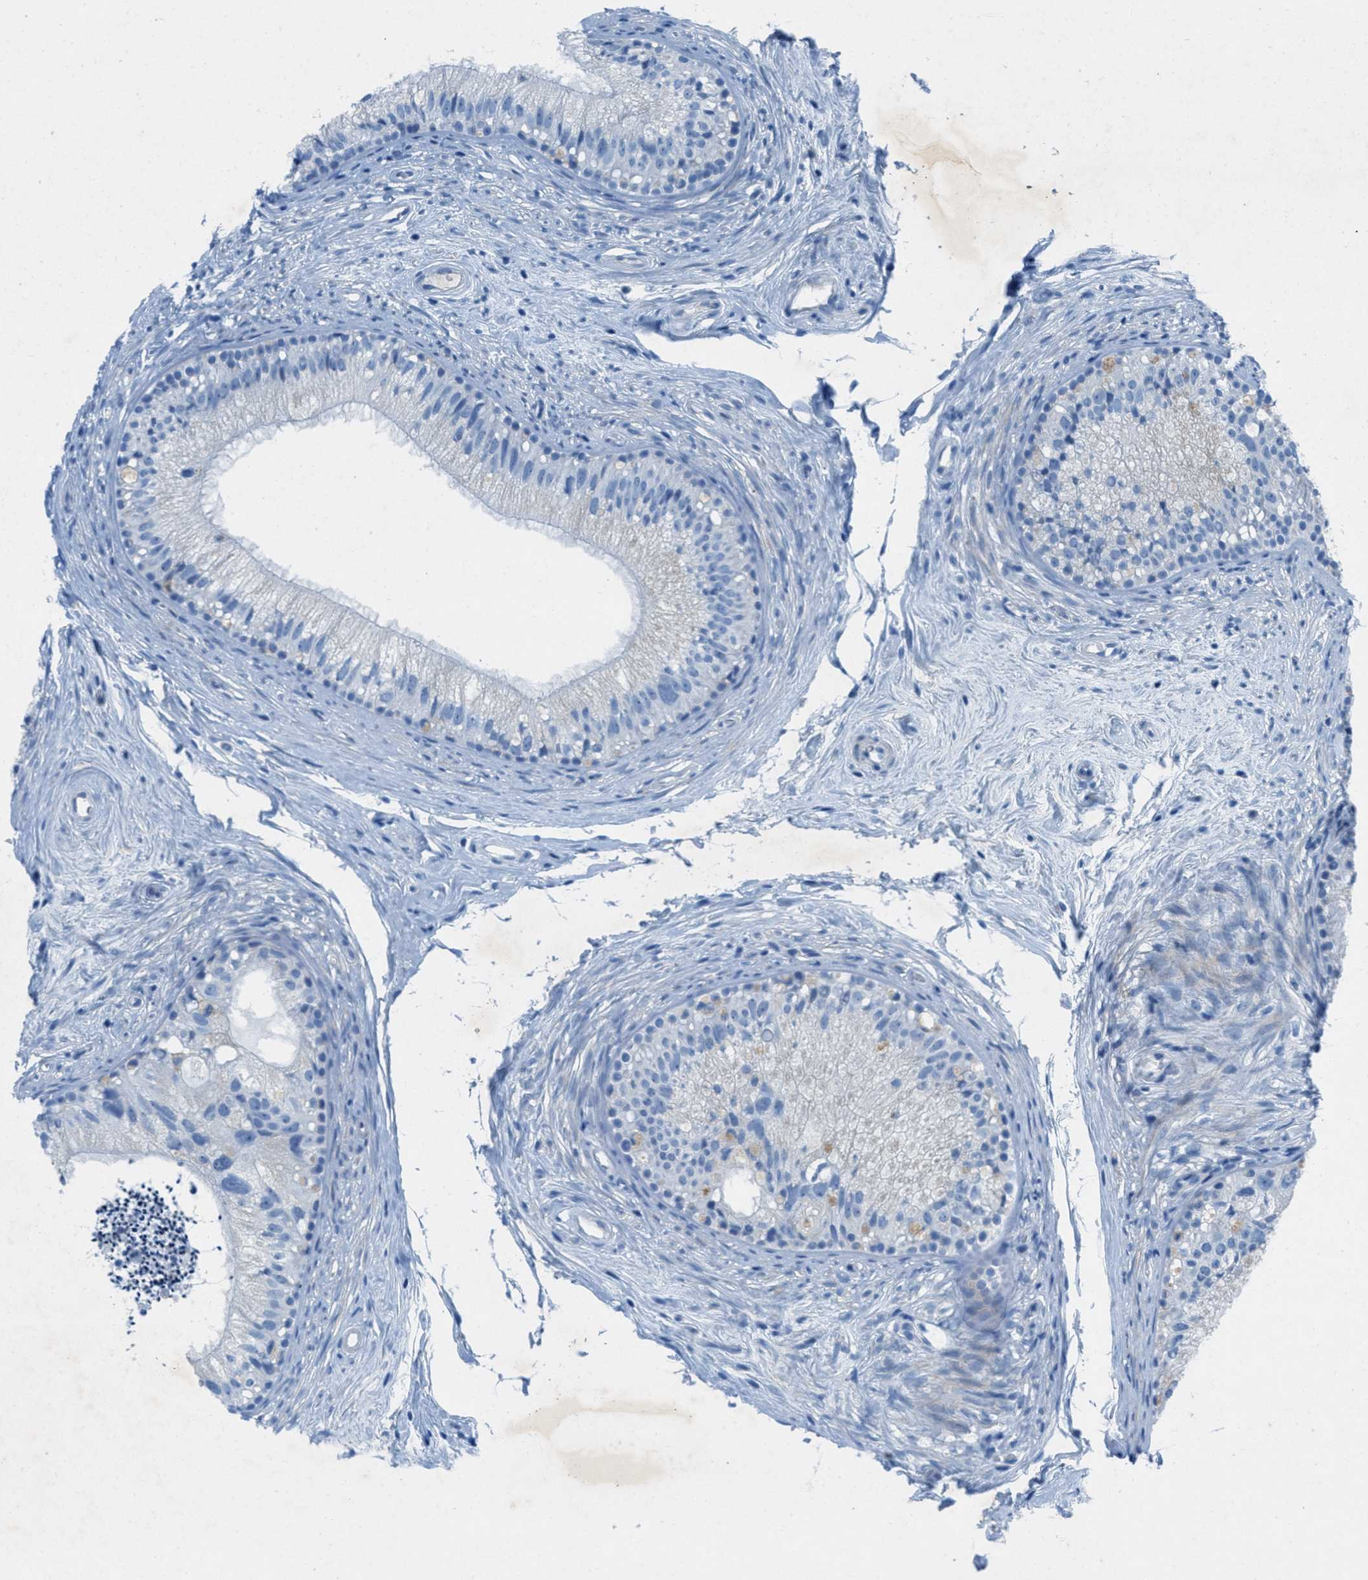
{"staining": {"intensity": "weak", "quantity": "<25%", "location": "cytoplasmic/membranous"}, "tissue": "epididymis", "cell_type": "Glandular cells", "image_type": "normal", "snomed": [{"axis": "morphology", "description": "Normal tissue, NOS"}, {"axis": "topography", "description": "Epididymis"}], "caption": "Human epididymis stained for a protein using IHC exhibits no expression in glandular cells.", "gene": "GALNT17", "patient": {"sex": "male", "age": 56}}